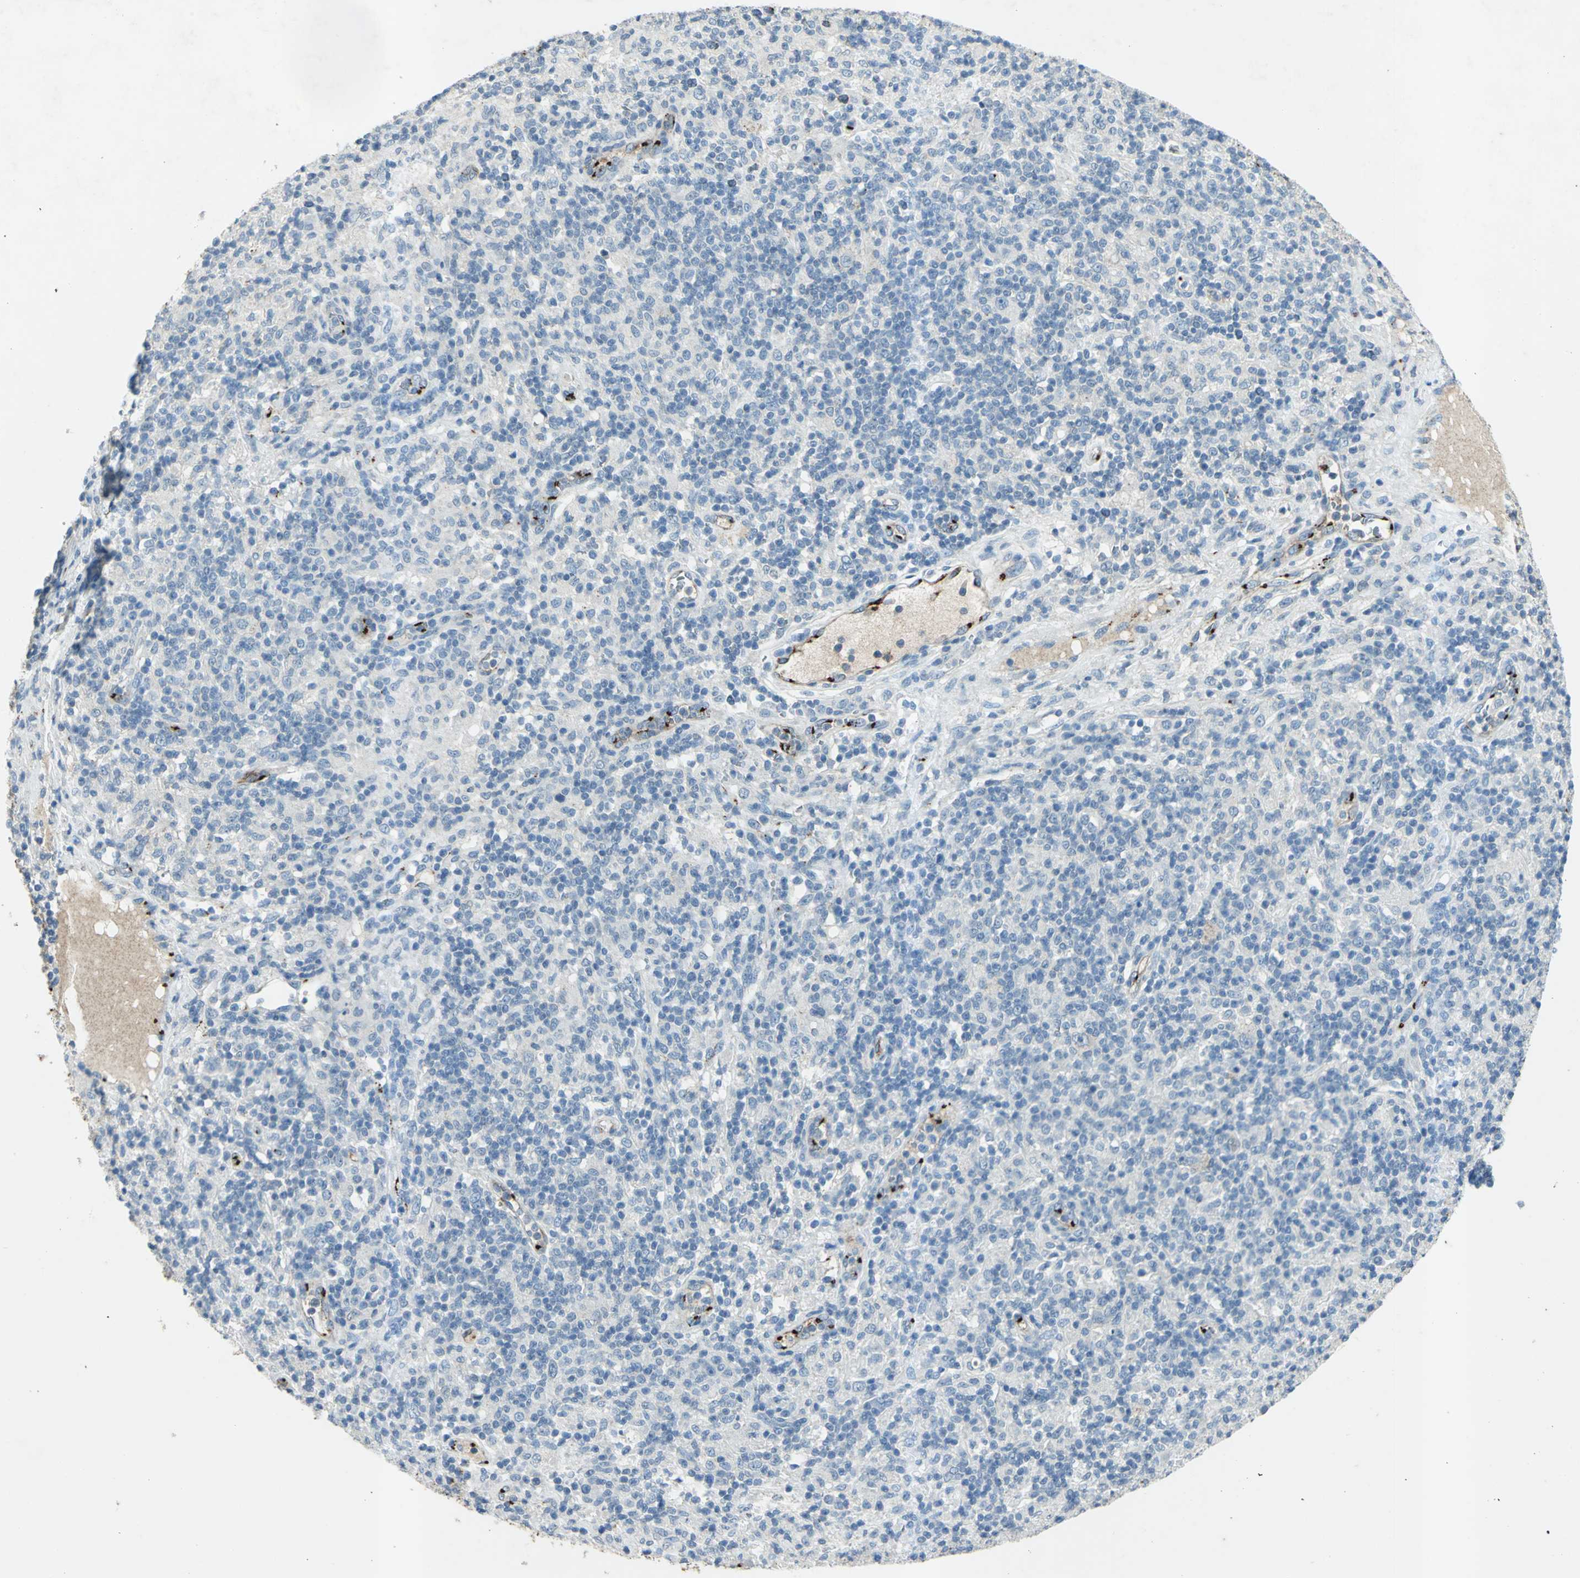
{"staining": {"intensity": "negative", "quantity": "none", "location": "none"}, "tissue": "lymphoma", "cell_type": "Tumor cells", "image_type": "cancer", "snomed": [{"axis": "morphology", "description": "Hodgkin's disease, NOS"}, {"axis": "topography", "description": "Lymph node"}], "caption": "There is no significant staining in tumor cells of lymphoma.", "gene": "CAMK2B", "patient": {"sex": "male", "age": 70}}